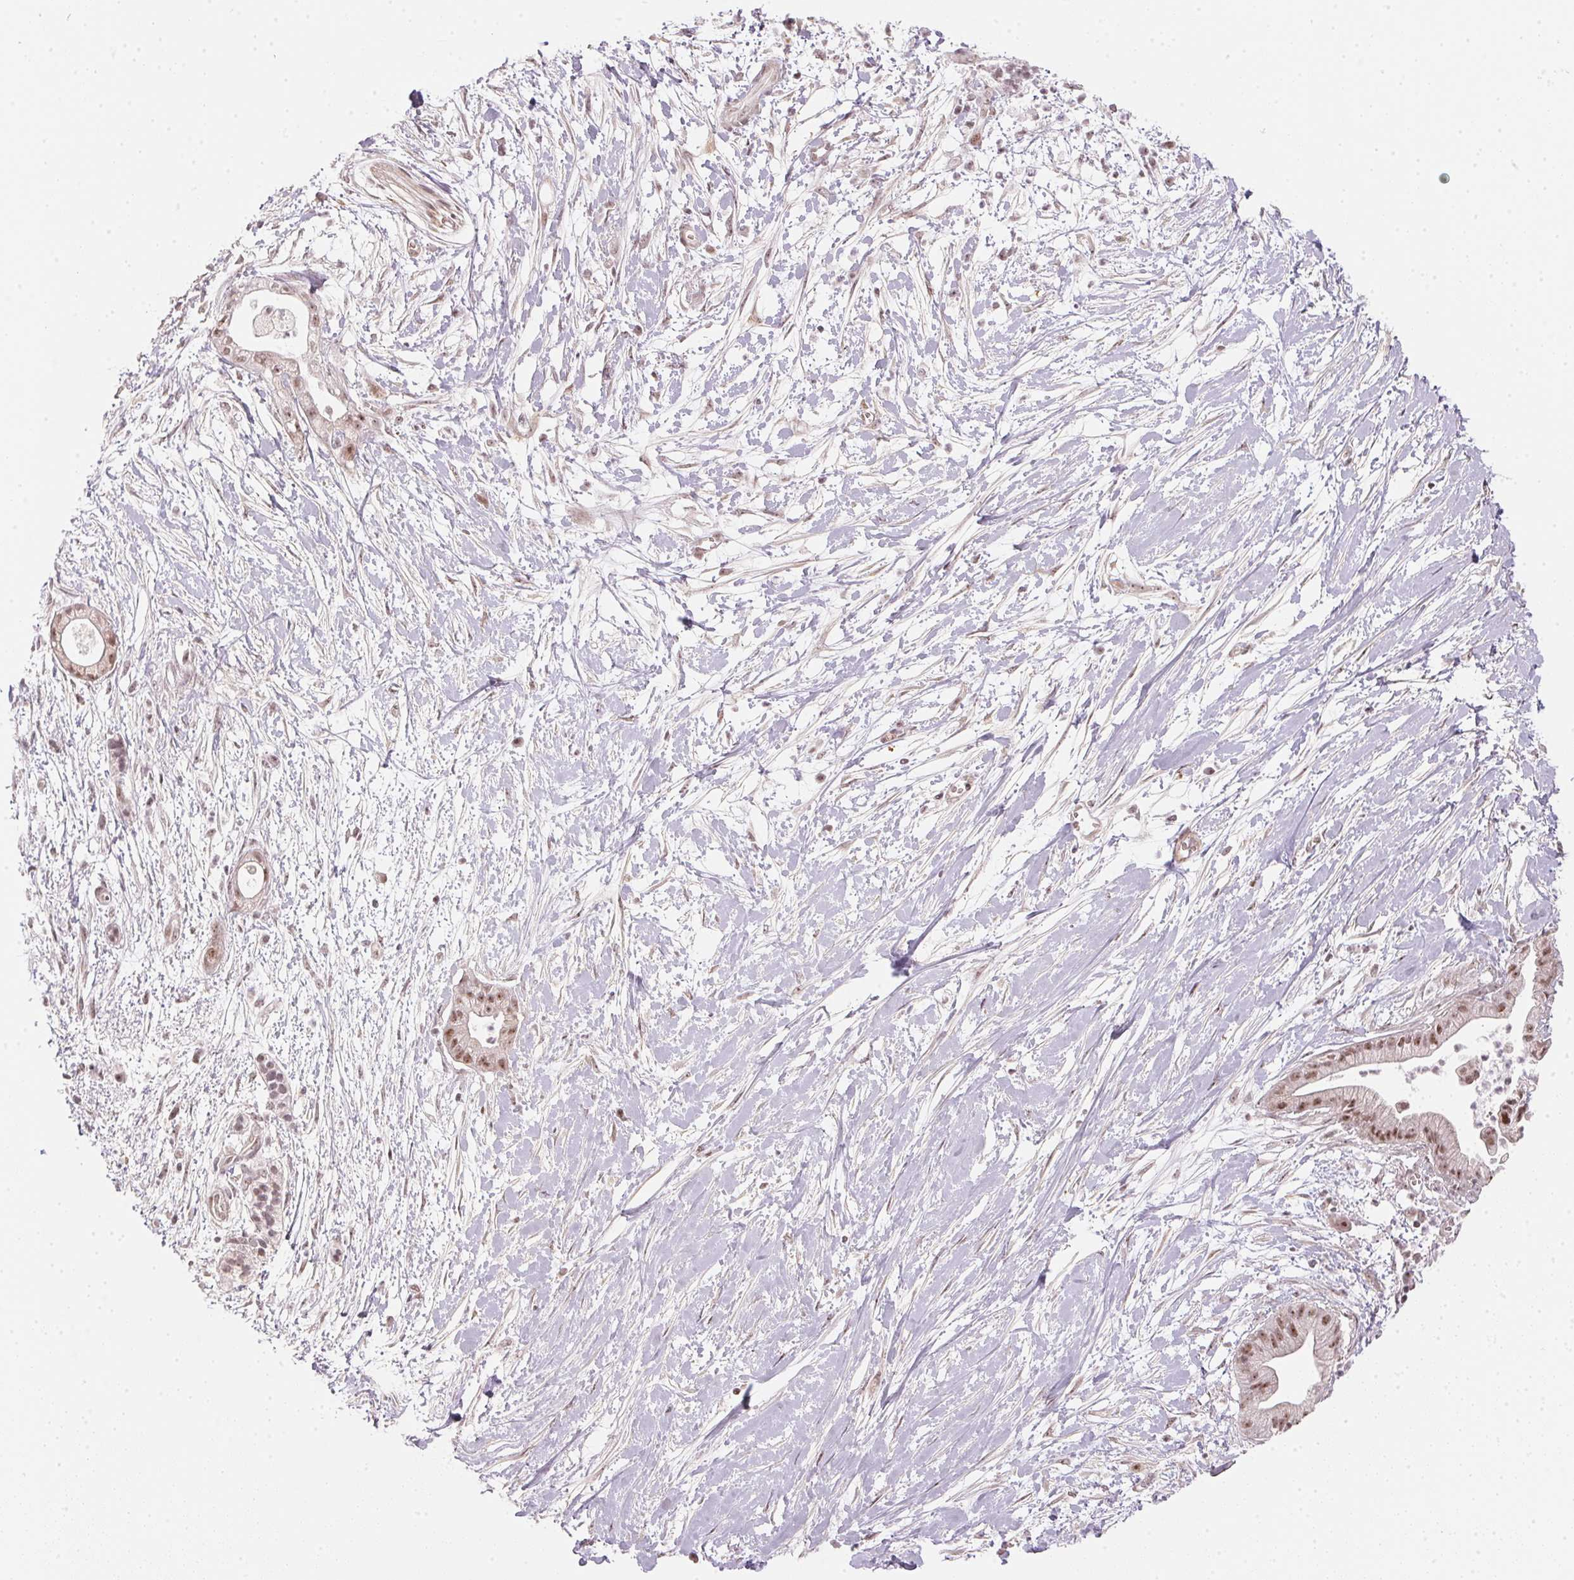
{"staining": {"intensity": "moderate", "quantity": ">75%", "location": "nuclear"}, "tissue": "pancreatic cancer", "cell_type": "Tumor cells", "image_type": "cancer", "snomed": [{"axis": "morphology", "description": "Normal tissue, NOS"}, {"axis": "morphology", "description": "Adenocarcinoma, NOS"}, {"axis": "topography", "description": "Lymph node"}, {"axis": "topography", "description": "Pancreas"}], "caption": "High-magnification brightfield microscopy of pancreatic cancer (adenocarcinoma) stained with DAB (3,3'-diaminobenzidine) (brown) and counterstained with hematoxylin (blue). tumor cells exhibit moderate nuclear staining is present in approximately>75% of cells. (DAB (3,3'-diaminobenzidine) = brown stain, brightfield microscopy at high magnification).", "gene": "KAT6A", "patient": {"sex": "female", "age": 58}}